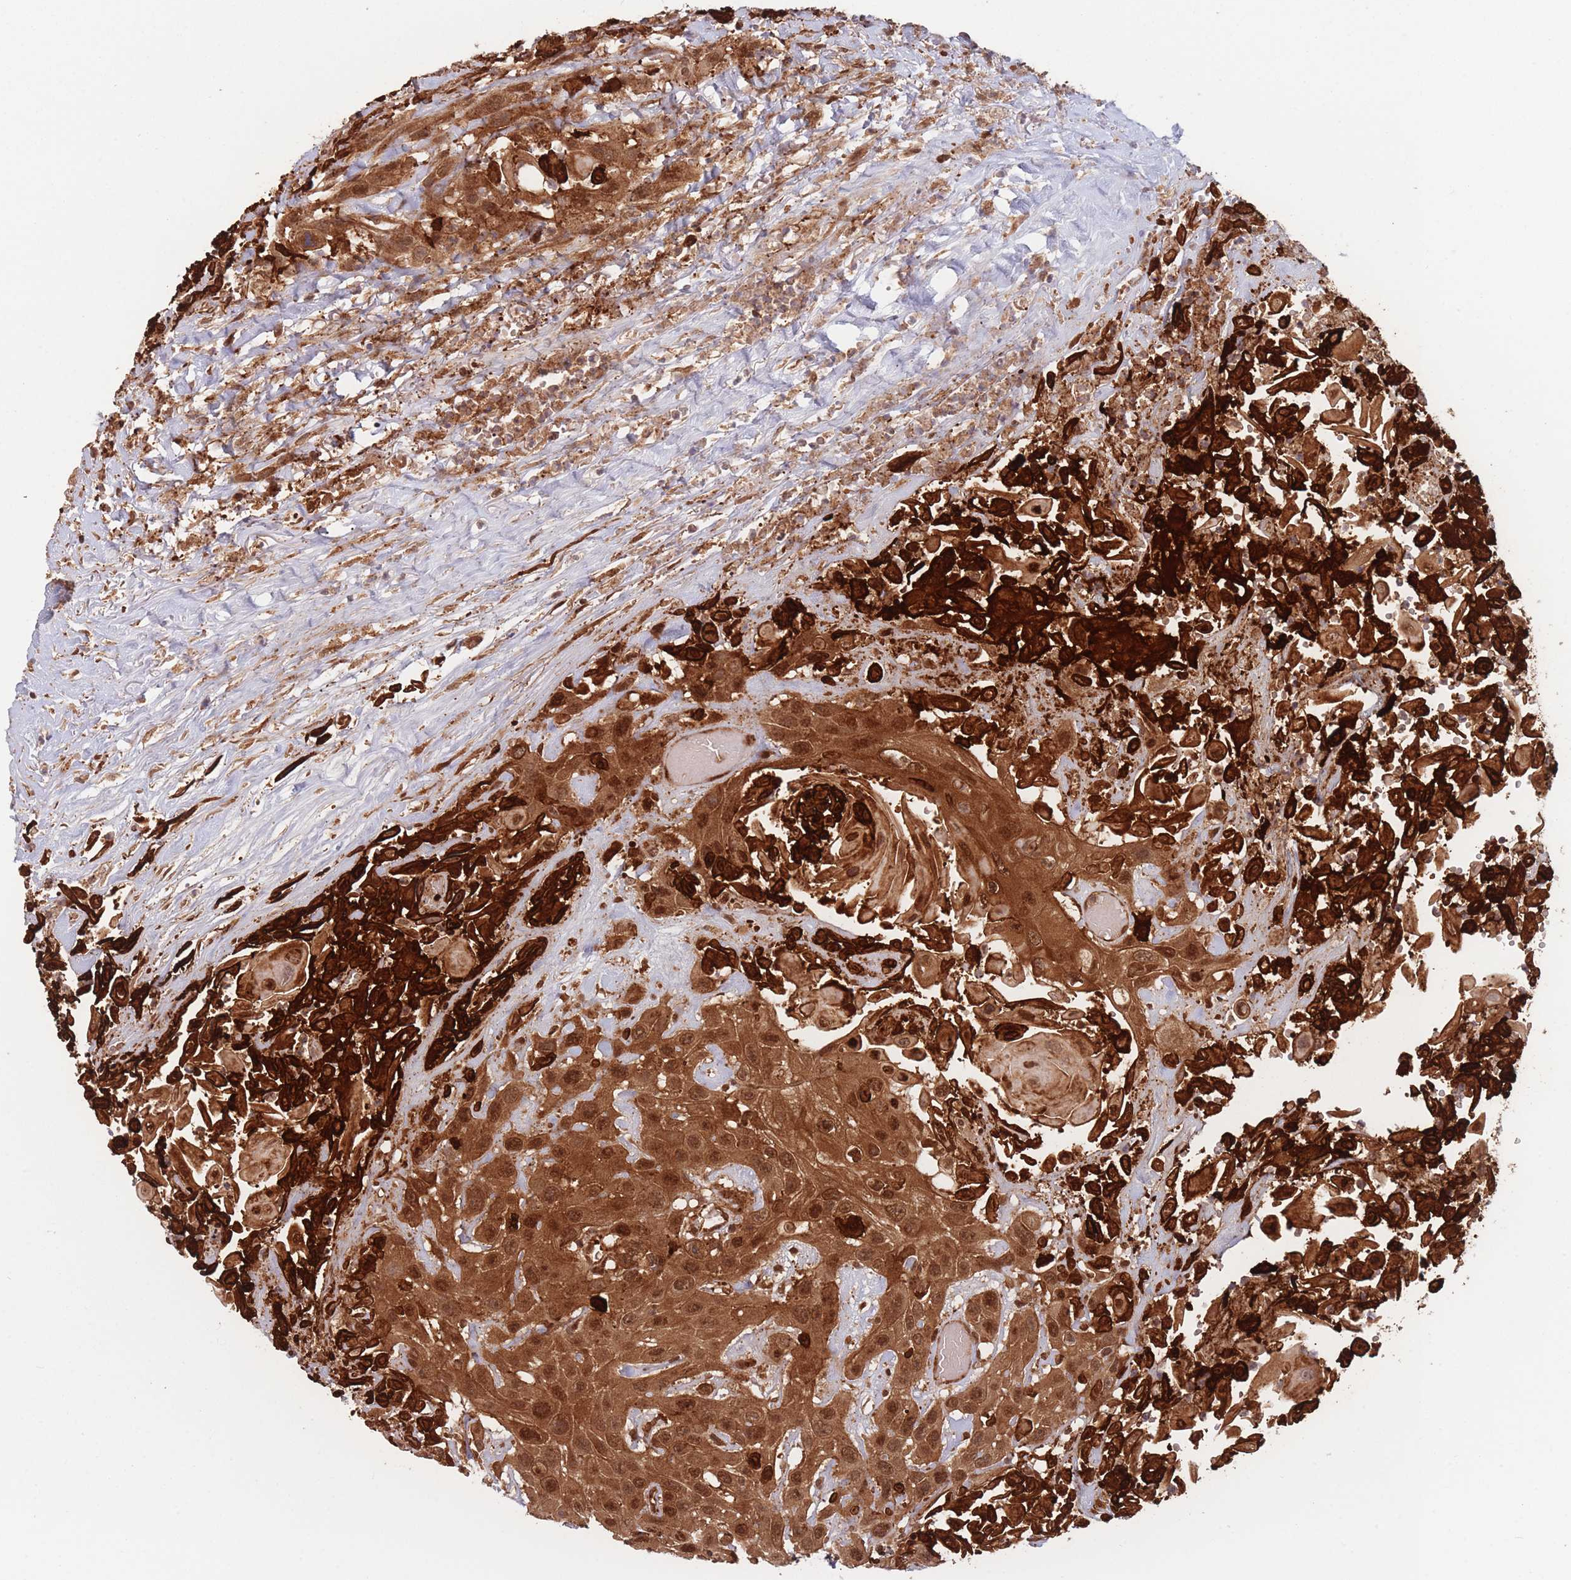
{"staining": {"intensity": "strong", "quantity": ">75%", "location": "cytoplasmic/membranous,nuclear"}, "tissue": "head and neck cancer", "cell_type": "Tumor cells", "image_type": "cancer", "snomed": [{"axis": "morphology", "description": "Squamous cell carcinoma, NOS"}, {"axis": "topography", "description": "Head-Neck"}], "caption": "Head and neck cancer stained for a protein exhibits strong cytoplasmic/membranous and nuclear positivity in tumor cells.", "gene": "PODXL2", "patient": {"sex": "male", "age": 81}}